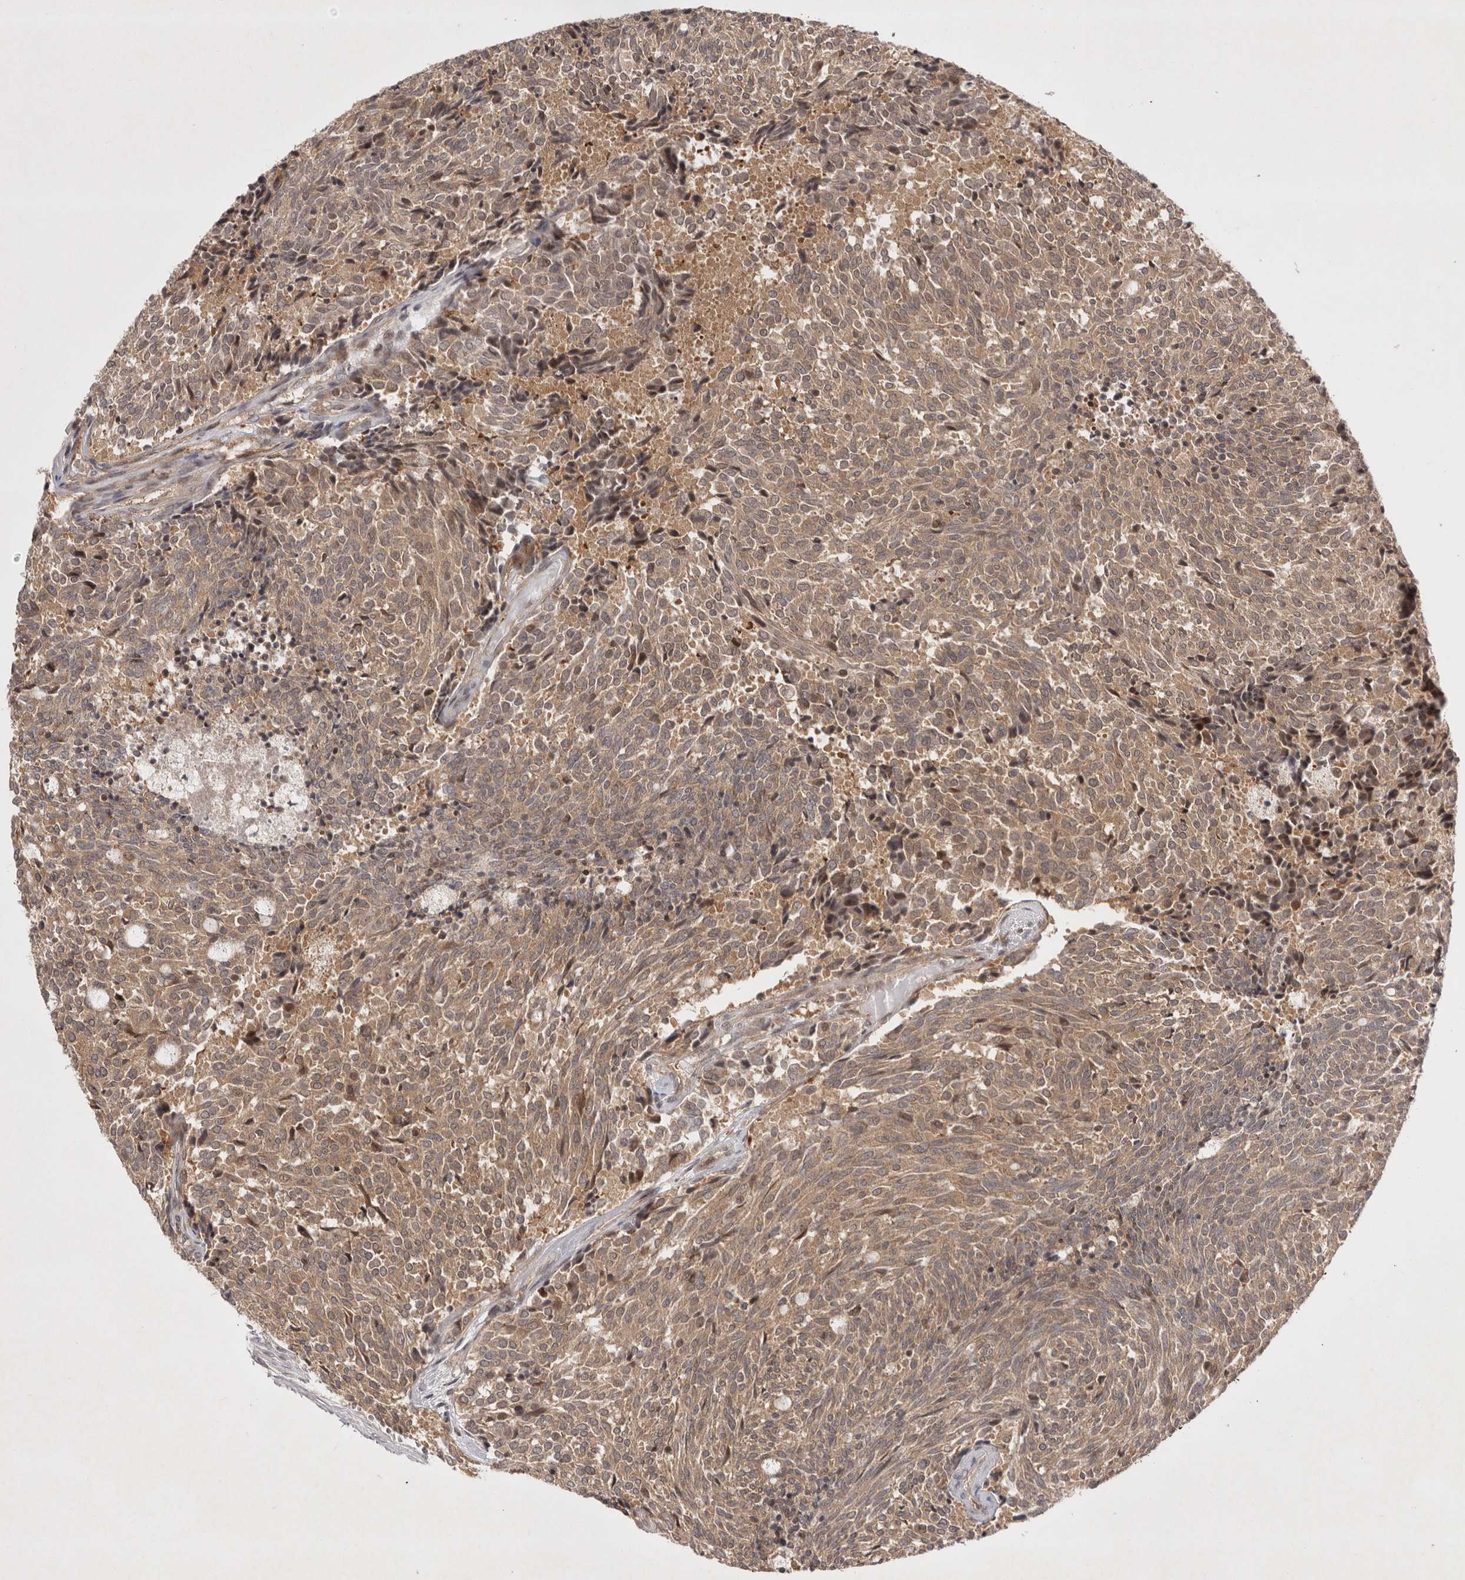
{"staining": {"intensity": "weak", "quantity": ">75%", "location": "cytoplasmic/membranous"}, "tissue": "carcinoid", "cell_type": "Tumor cells", "image_type": "cancer", "snomed": [{"axis": "morphology", "description": "Carcinoid, malignant, NOS"}, {"axis": "topography", "description": "Pancreas"}], "caption": "This is a micrograph of immunohistochemistry (IHC) staining of malignant carcinoid, which shows weak staining in the cytoplasmic/membranous of tumor cells.", "gene": "ZNF318", "patient": {"sex": "female", "age": 54}}